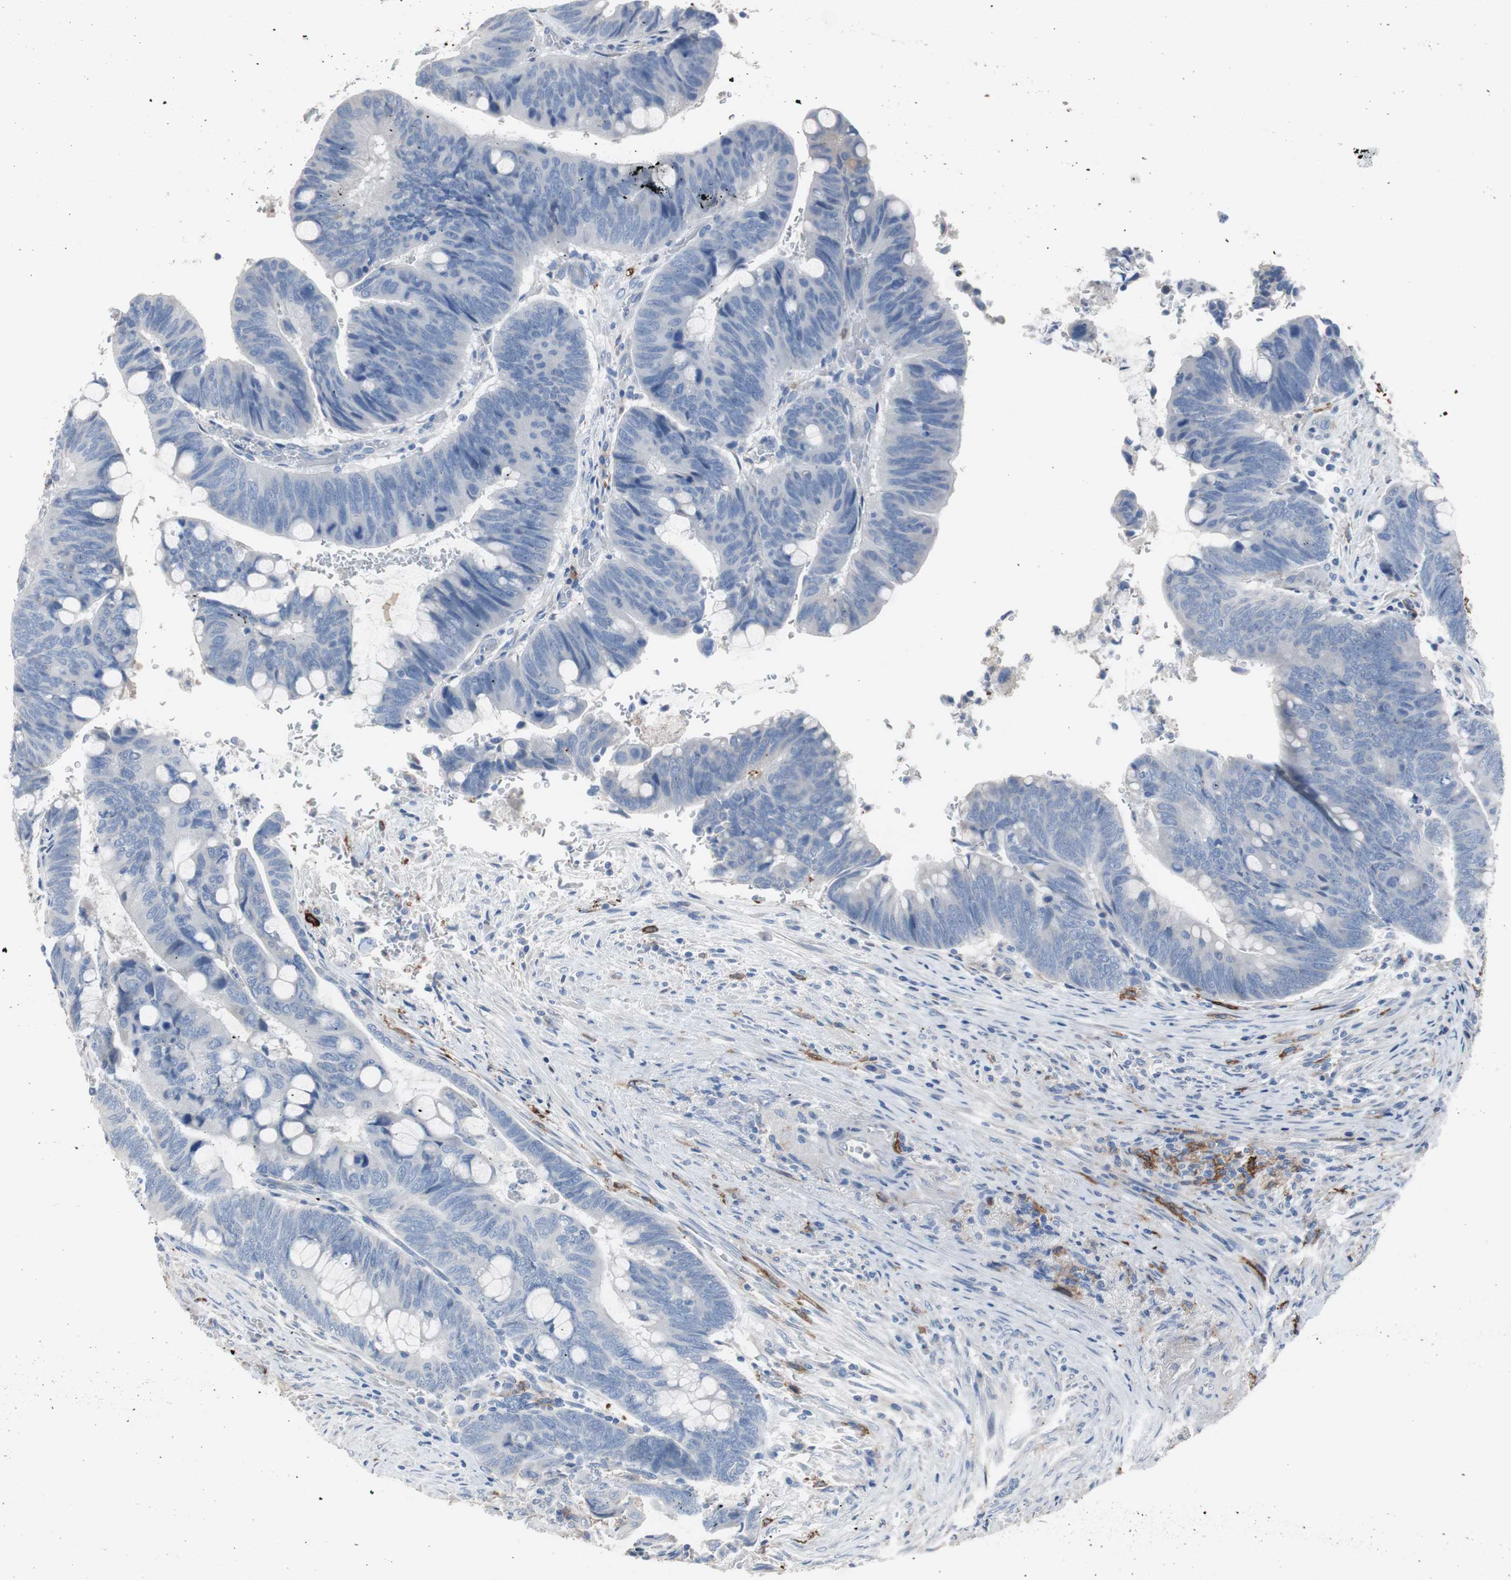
{"staining": {"intensity": "negative", "quantity": "none", "location": "none"}, "tissue": "colorectal cancer", "cell_type": "Tumor cells", "image_type": "cancer", "snomed": [{"axis": "morphology", "description": "Normal tissue, NOS"}, {"axis": "morphology", "description": "Adenocarcinoma, NOS"}, {"axis": "topography", "description": "Rectum"}, {"axis": "topography", "description": "Peripheral nerve tissue"}], "caption": "Immunohistochemistry (IHC) of colorectal adenocarcinoma exhibits no expression in tumor cells.", "gene": "FCGR2B", "patient": {"sex": "male", "age": 92}}